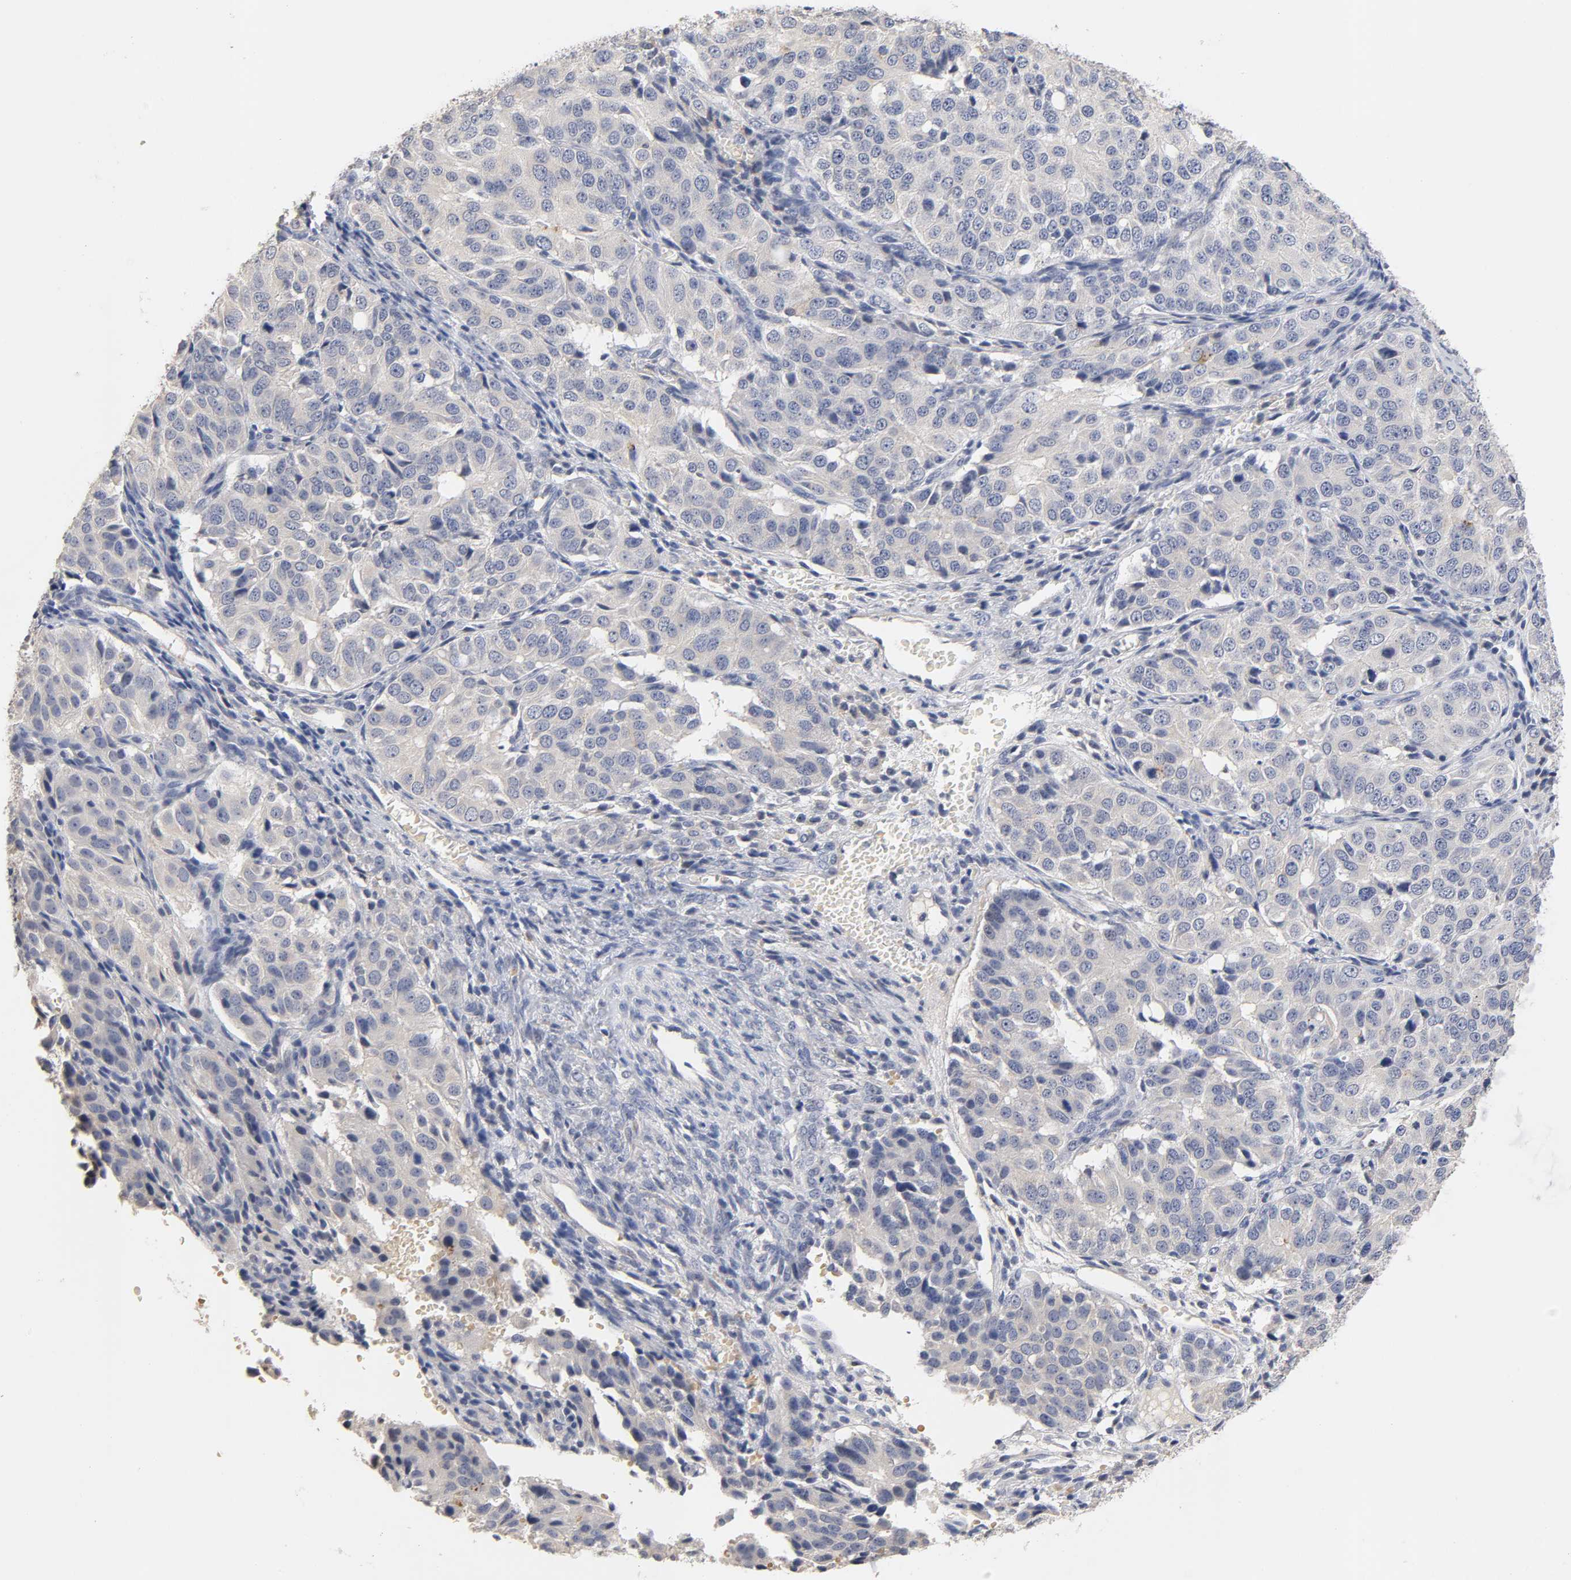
{"staining": {"intensity": "negative", "quantity": "none", "location": "none"}, "tissue": "ovarian cancer", "cell_type": "Tumor cells", "image_type": "cancer", "snomed": [{"axis": "morphology", "description": "Carcinoma, endometroid"}, {"axis": "topography", "description": "Ovary"}], "caption": "The image displays no staining of tumor cells in ovarian cancer.", "gene": "OVOL1", "patient": {"sex": "female", "age": 51}}